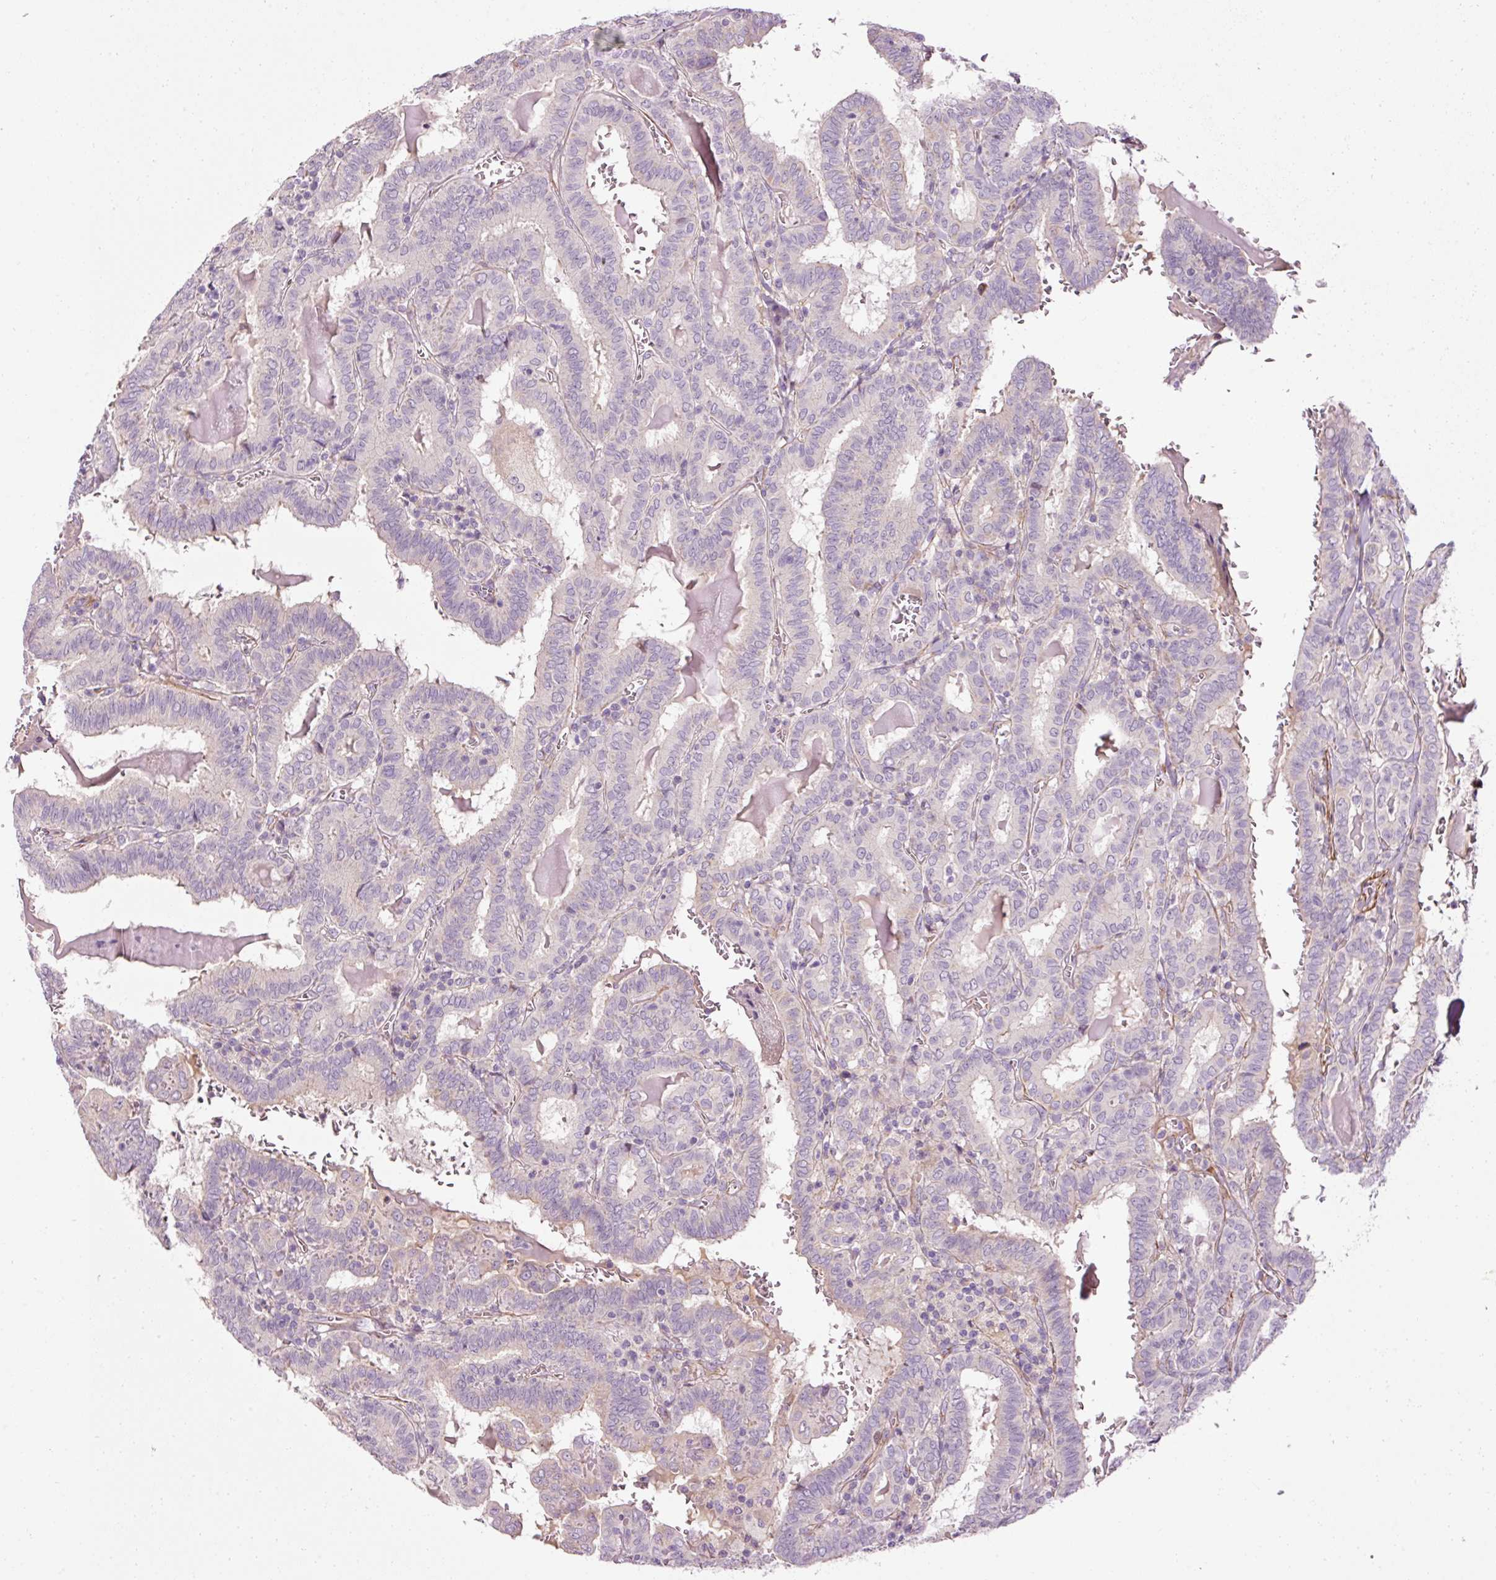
{"staining": {"intensity": "negative", "quantity": "none", "location": "none"}, "tissue": "thyroid cancer", "cell_type": "Tumor cells", "image_type": "cancer", "snomed": [{"axis": "morphology", "description": "Papillary adenocarcinoma, NOS"}, {"axis": "topography", "description": "Thyroid gland"}], "caption": "Protein analysis of thyroid papillary adenocarcinoma reveals no significant expression in tumor cells.", "gene": "ANKRD20A1", "patient": {"sex": "female", "age": 72}}